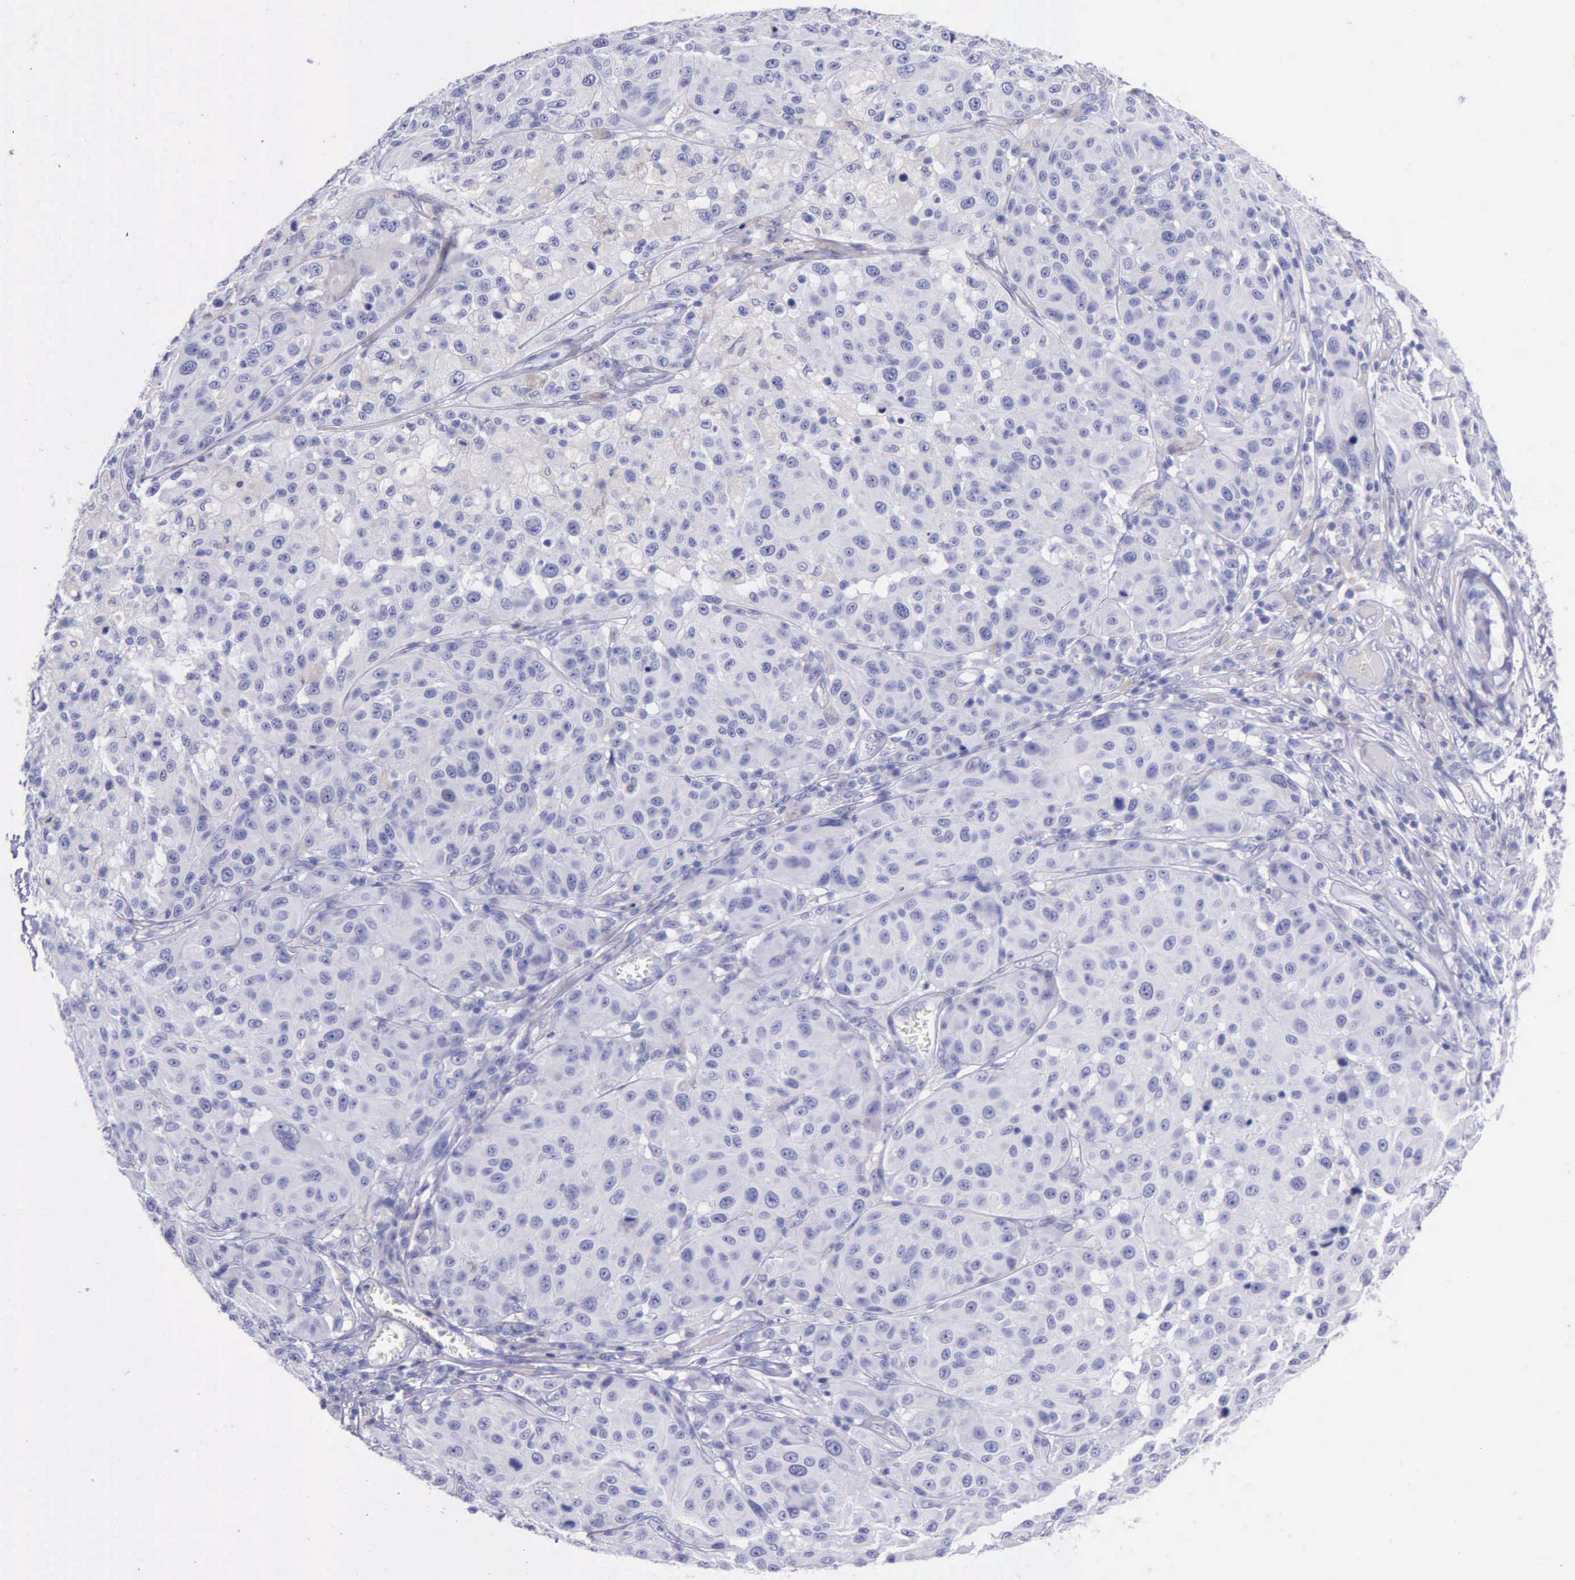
{"staining": {"intensity": "negative", "quantity": "none", "location": "none"}, "tissue": "melanoma", "cell_type": "Tumor cells", "image_type": "cancer", "snomed": [{"axis": "morphology", "description": "Malignant melanoma, NOS"}, {"axis": "topography", "description": "Skin"}], "caption": "Tumor cells are negative for brown protein staining in melanoma.", "gene": "KLK3", "patient": {"sex": "female", "age": 77}}